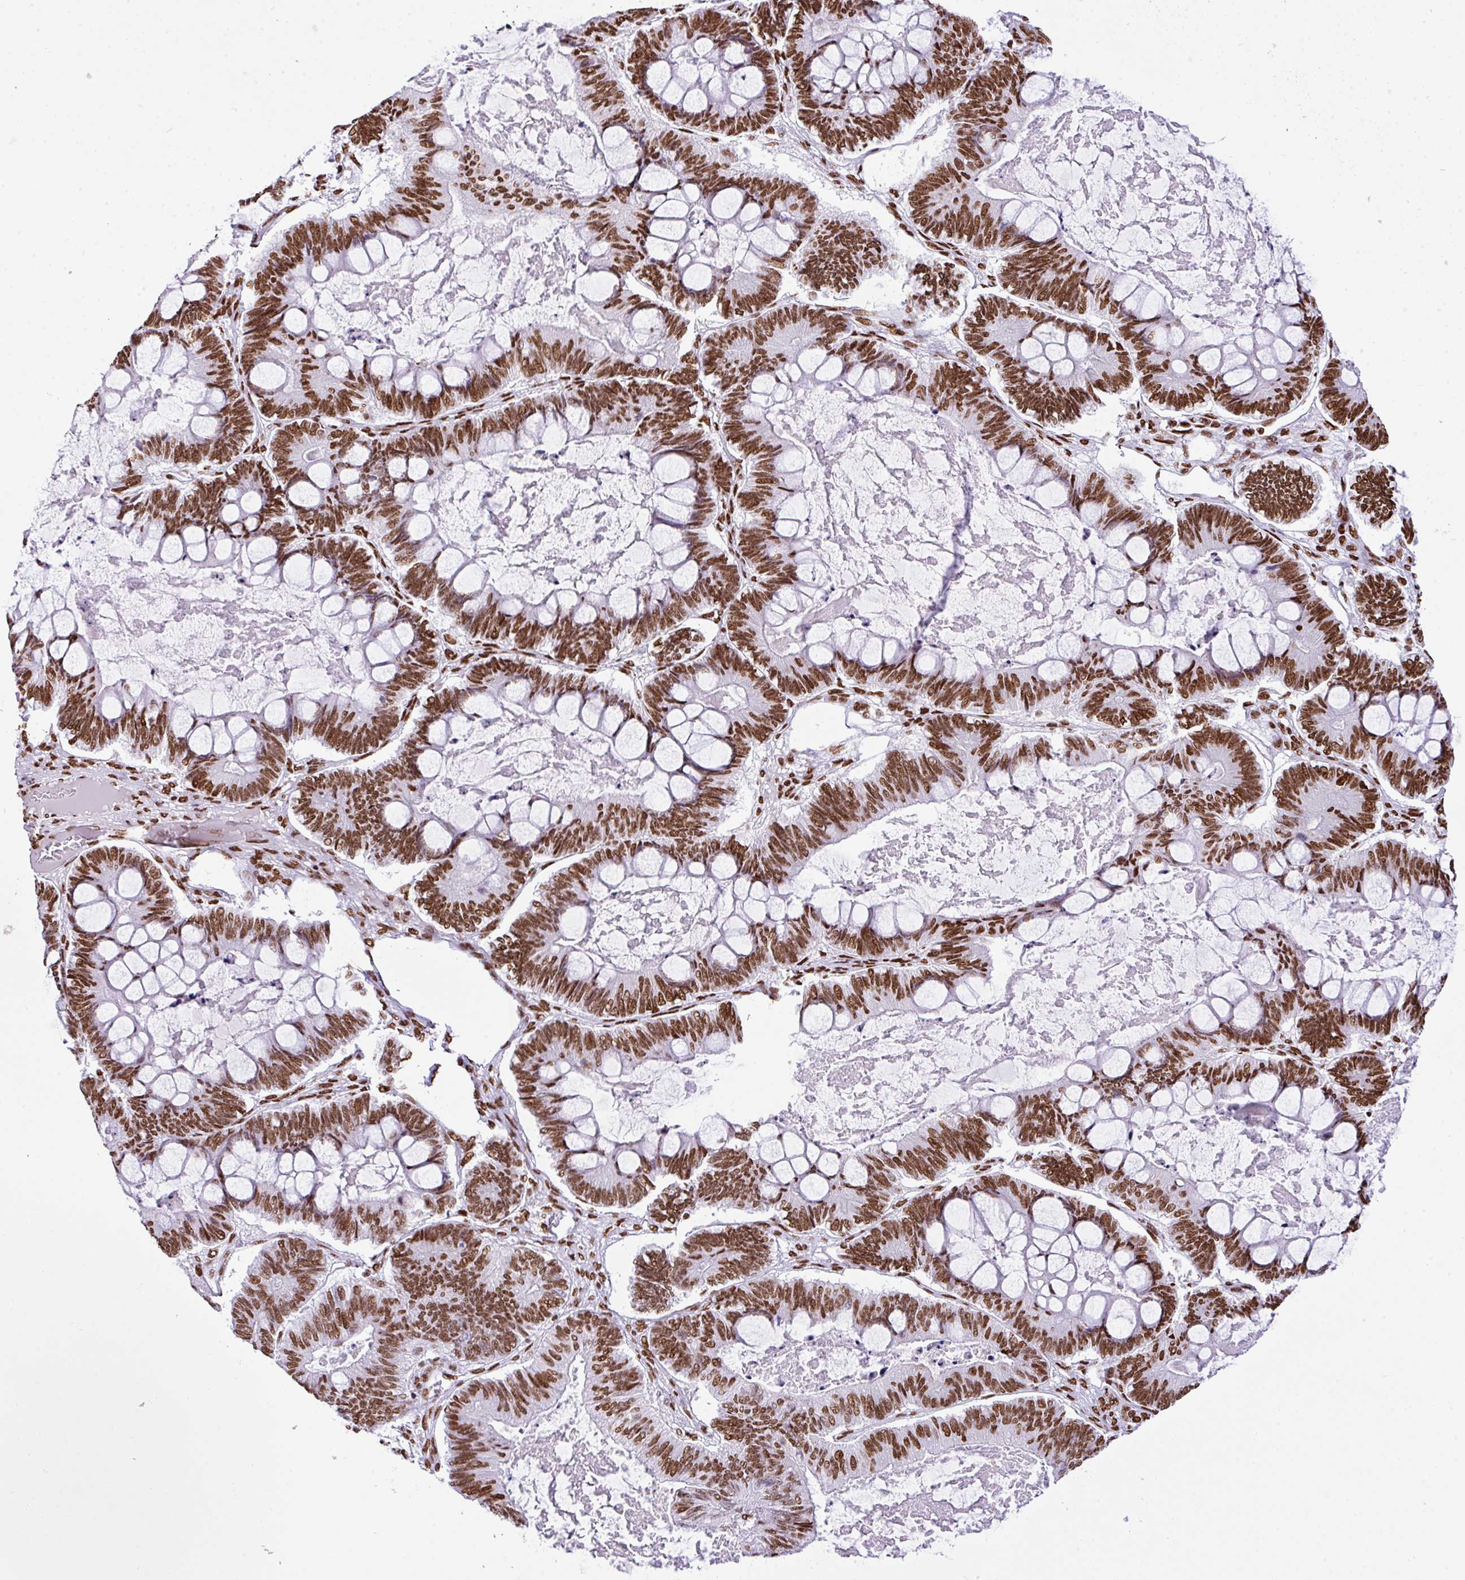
{"staining": {"intensity": "moderate", "quantity": ">75%", "location": "nuclear"}, "tissue": "ovarian cancer", "cell_type": "Tumor cells", "image_type": "cancer", "snomed": [{"axis": "morphology", "description": "Cystadenocarcinoma, mucinous, NOS"}, {"axis": "topography", "description": "Ovary"}], "caption": "Human mucinous cystadenocarcinoma (ovarian) stained for a protein (brown) shows moderate nuclear positive positivity in about >75% of tumor cells.", "gene": "RARG", "patient": {"sex": "female", "age": 61}}